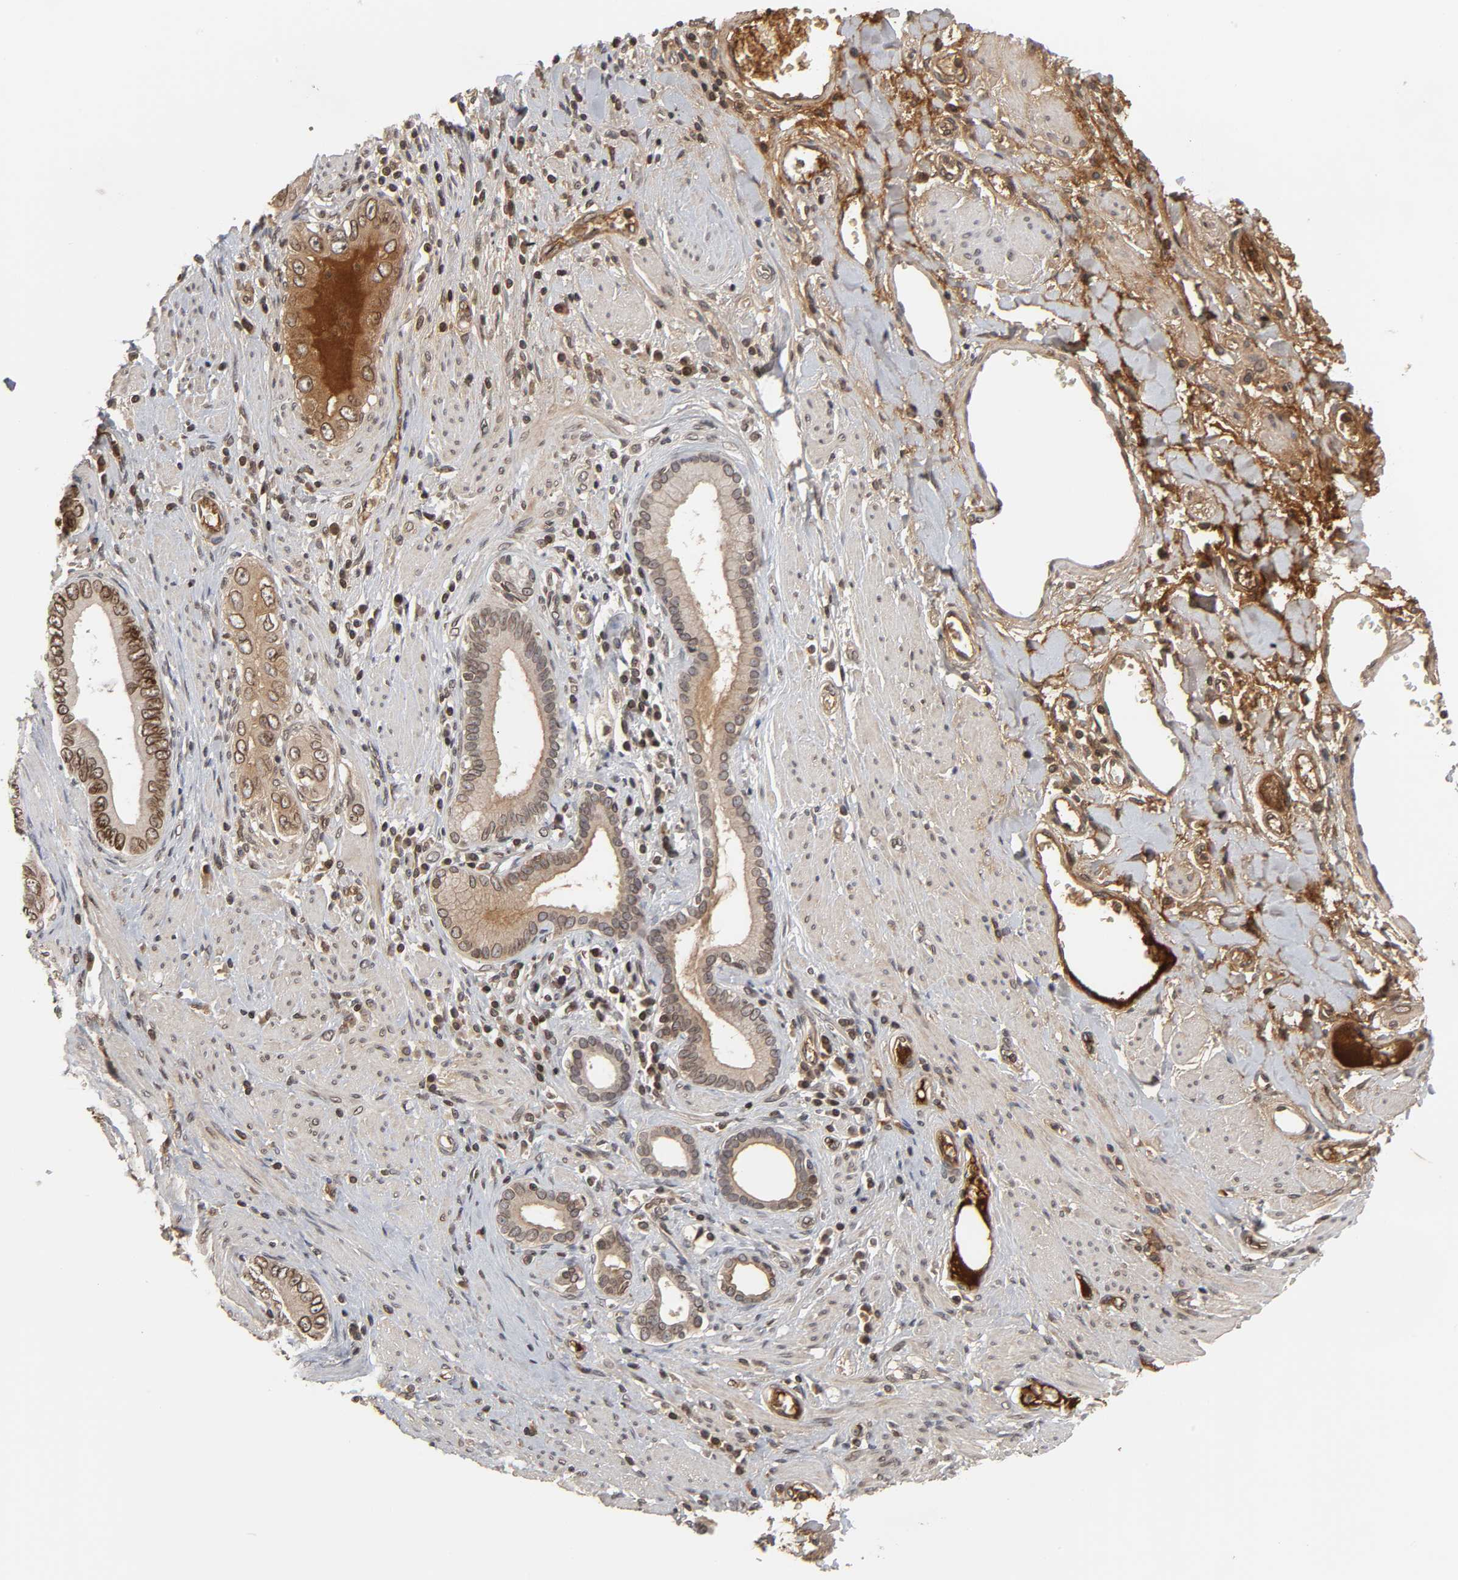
{"staining": {"intensity": "strong", "quantity": ">75%", "location": "cytoplasmic/membranous,nuclear"}, "tissue": "pancreatic cancer", "cell_type": "Tumor cells", "image_type": "cancer", "snomed": [{"axis": "morphology", "description": "Normal tissue, NOS"}, {"axis": "topography", "description": "Lymph node"}], "caption": "Immunohistochemistry (IHC) histopathology image of neoplastic tissue: pancreatic cancer stained using immunohistochemistry (IHC) shows high levels of strong protein expression localized specifically in the cytoplasmic/membranous and nuclear of tumor cells, appearing as a cytoplasmic/membranous and nuclear brown color.", "gene": "CPN2", "patient": {"sex": "male", "age": 50}}